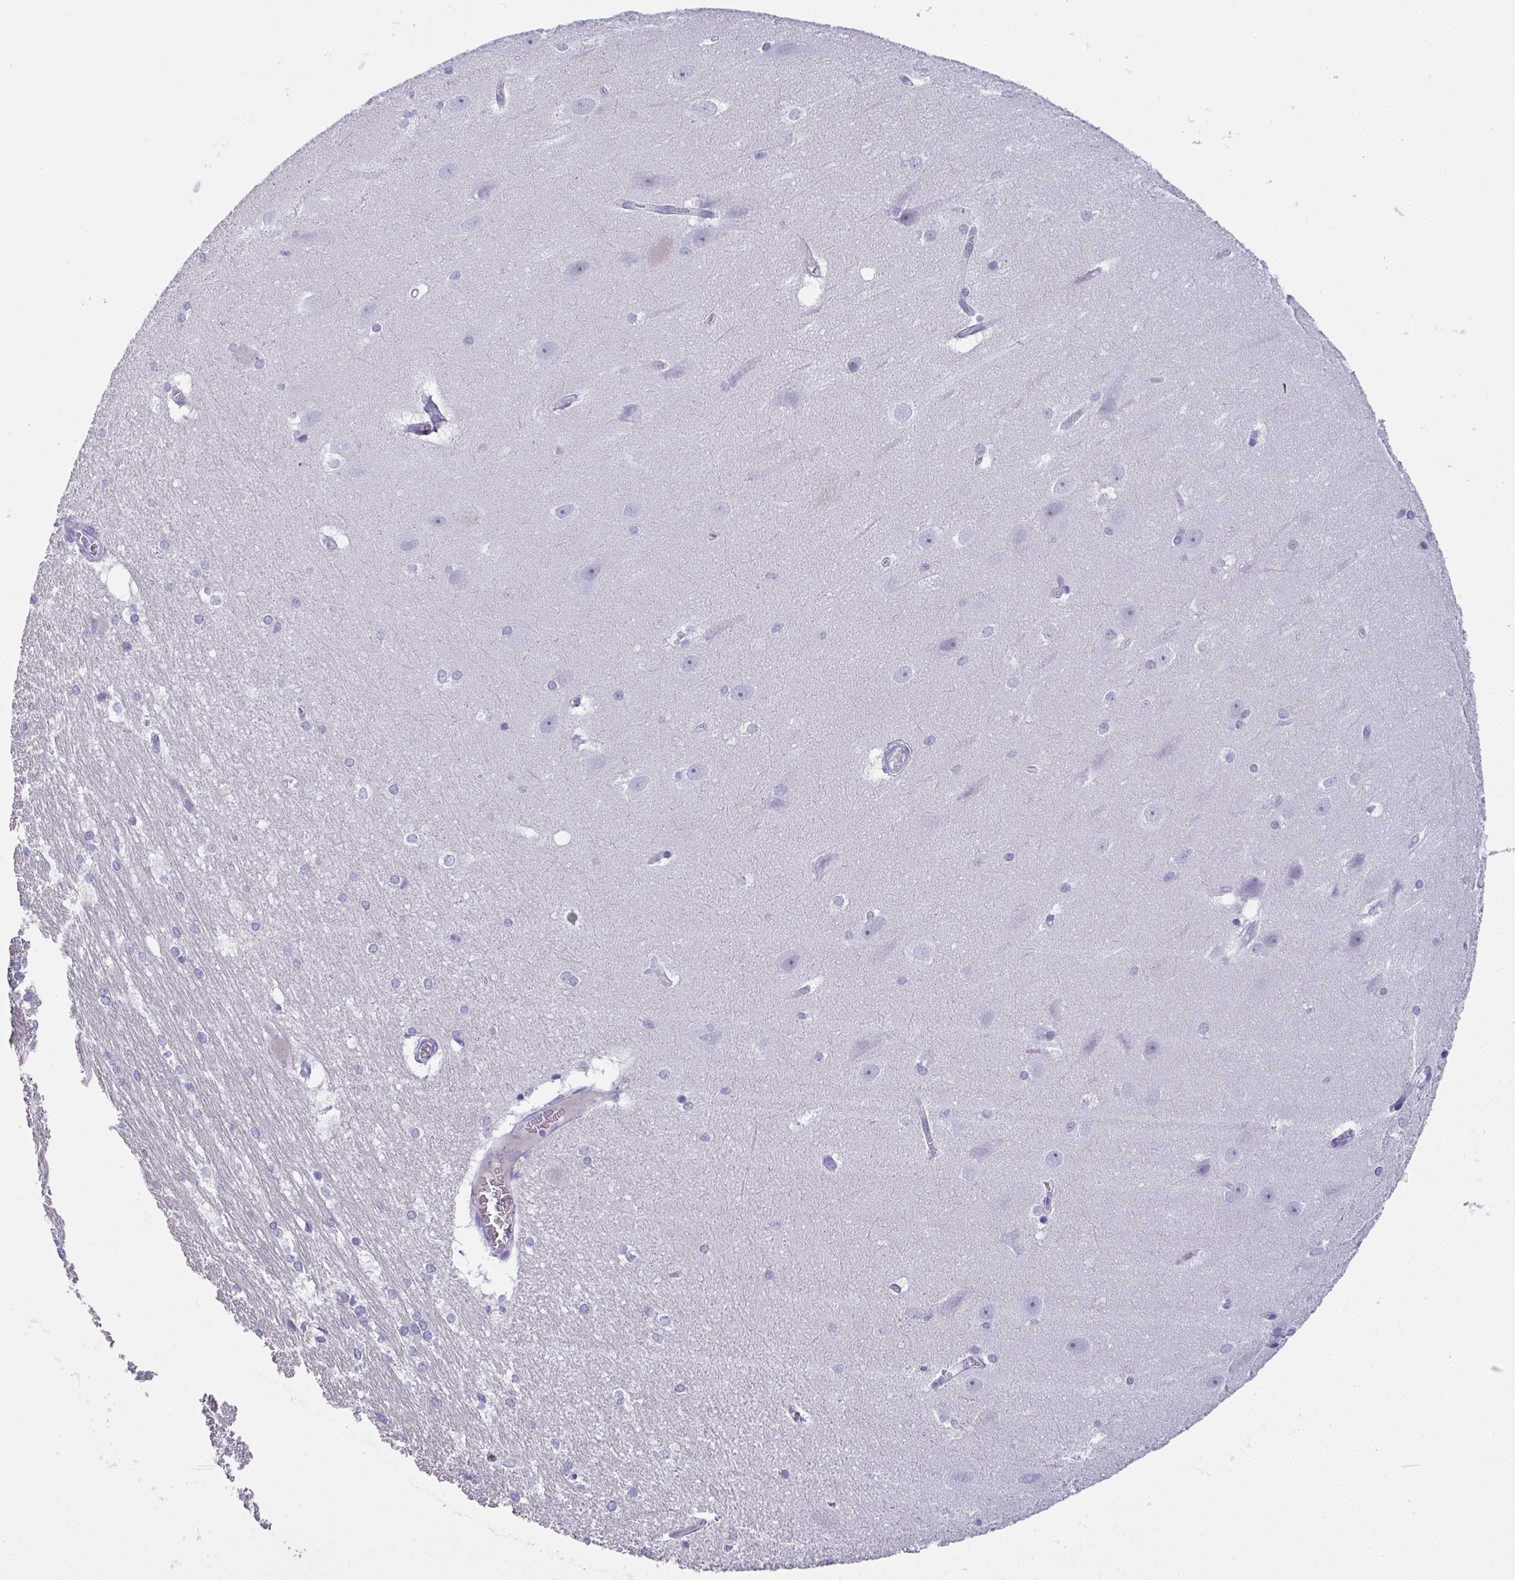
{"staining": {"intensity": "negative", "quantity": "none", "location": "none"}, "tissue": "hippocampus", "cell_type": "Glial cells", "image_type": "normal", "snomed": [{"axis": "morphology", "description": "Normal tissue, NOS"}, {"axis": "topography", "description": "Cerebral cortex"}, {"axis": "topography", "description": "Hippocampus"}], "caption": "A high-resolution photomicrograph shows immunohistochemistry (IHC) staining of unremarkable hippocampus, which demonstrates no significant expression in glial cells.", "gene": "SLC36A2", "patient": {"sex": "female", "age": 19}}